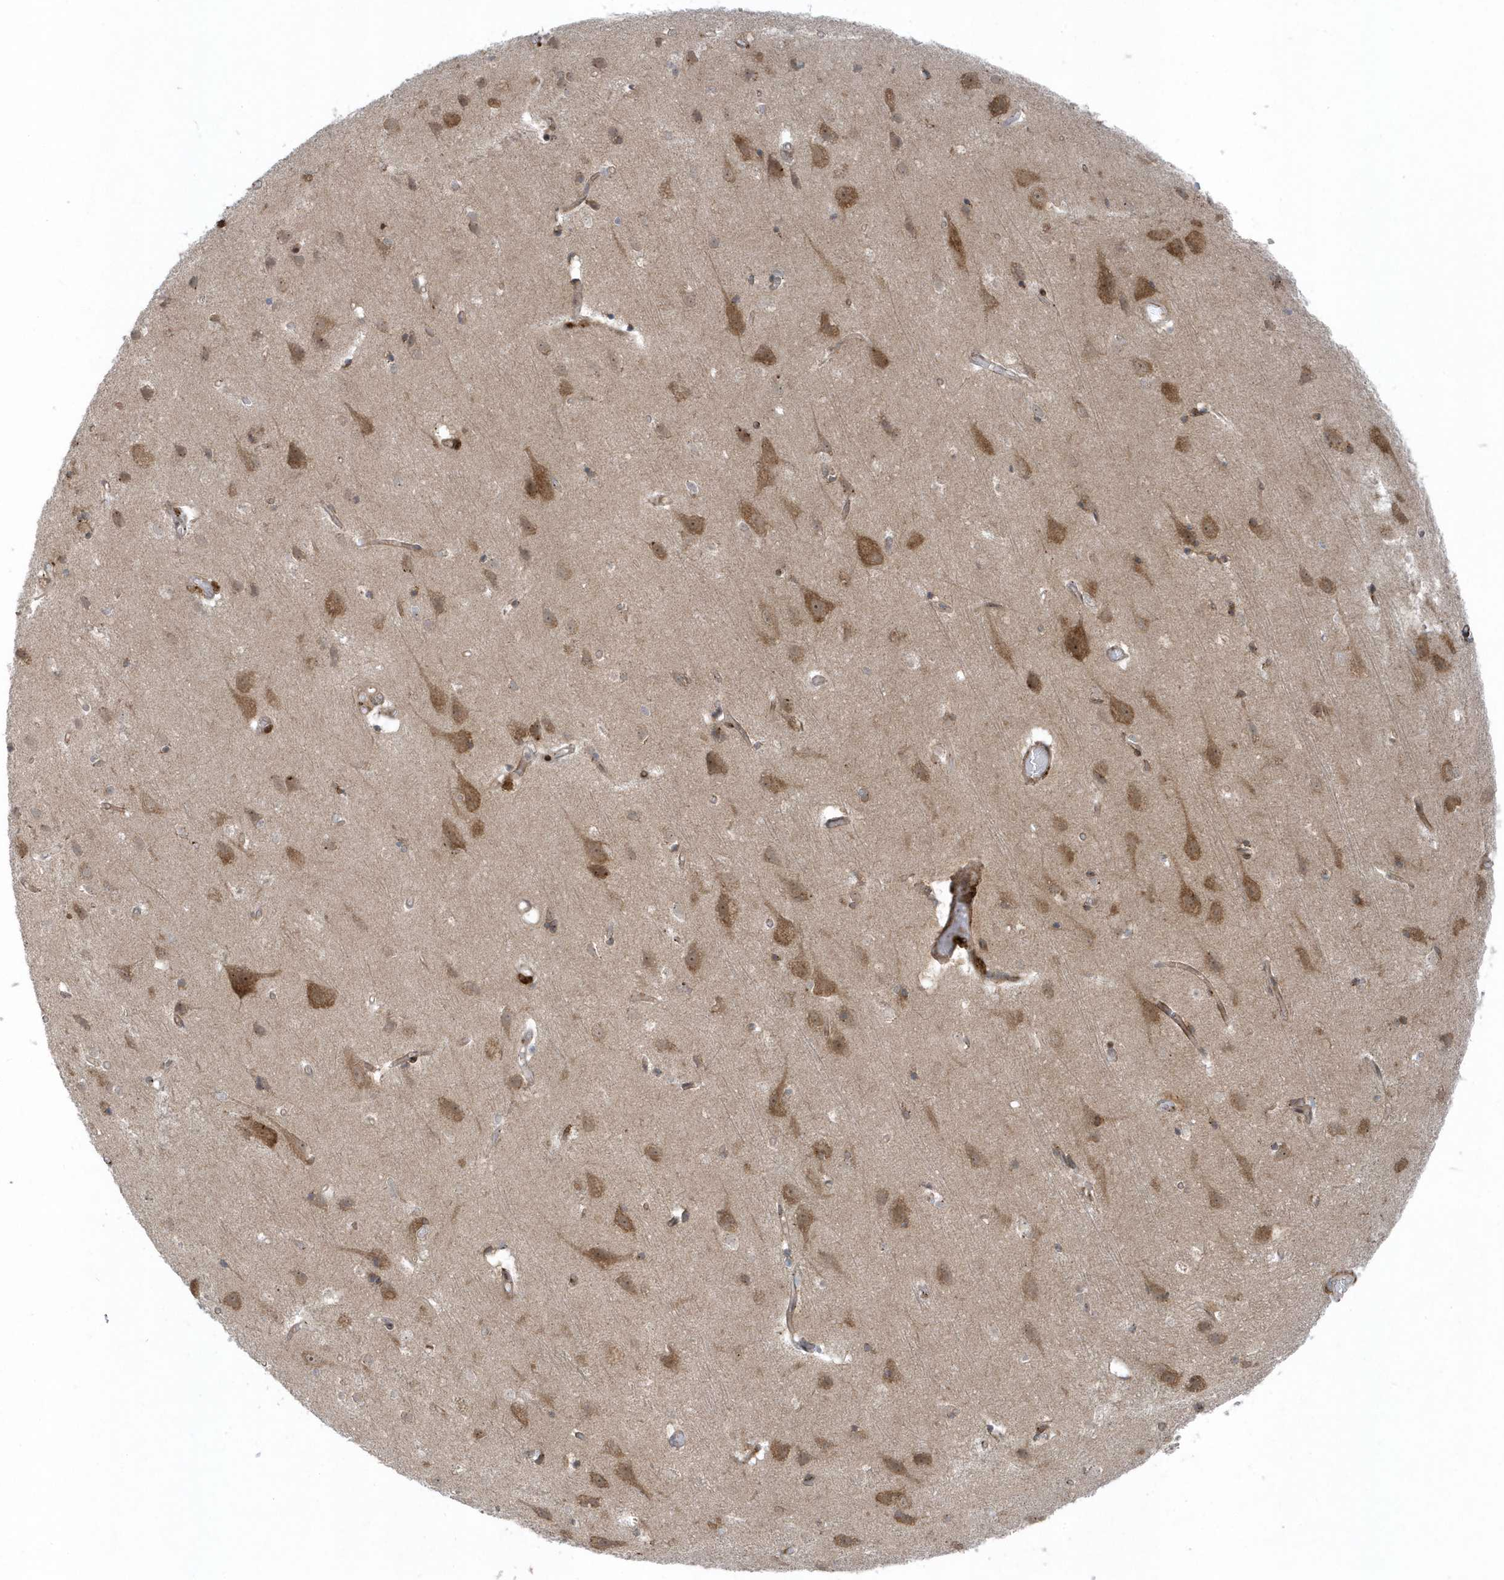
{"staining": {"intensity": "negative", "quantity": "none", "location": "none"}, "tissue": "cerebral cortex", "cell_type": "Endothelial cells", "image_type": "normal", "snomed": [{"axis": "morphology", "description": "Normal tissue, NOS"}, {"axis": "topography", "description": "Cerebral cortex"}], "caption": "High power microscopy image of an immunohistochemistry (IHC) image of benign cerebral cortex, revealing no significant expression in endothelial cells. (Immunohistochemistry, brightfield microscopy, high magnification).", "gene": "FAM98A", "patient": {"sex": "male", "age": 54}}